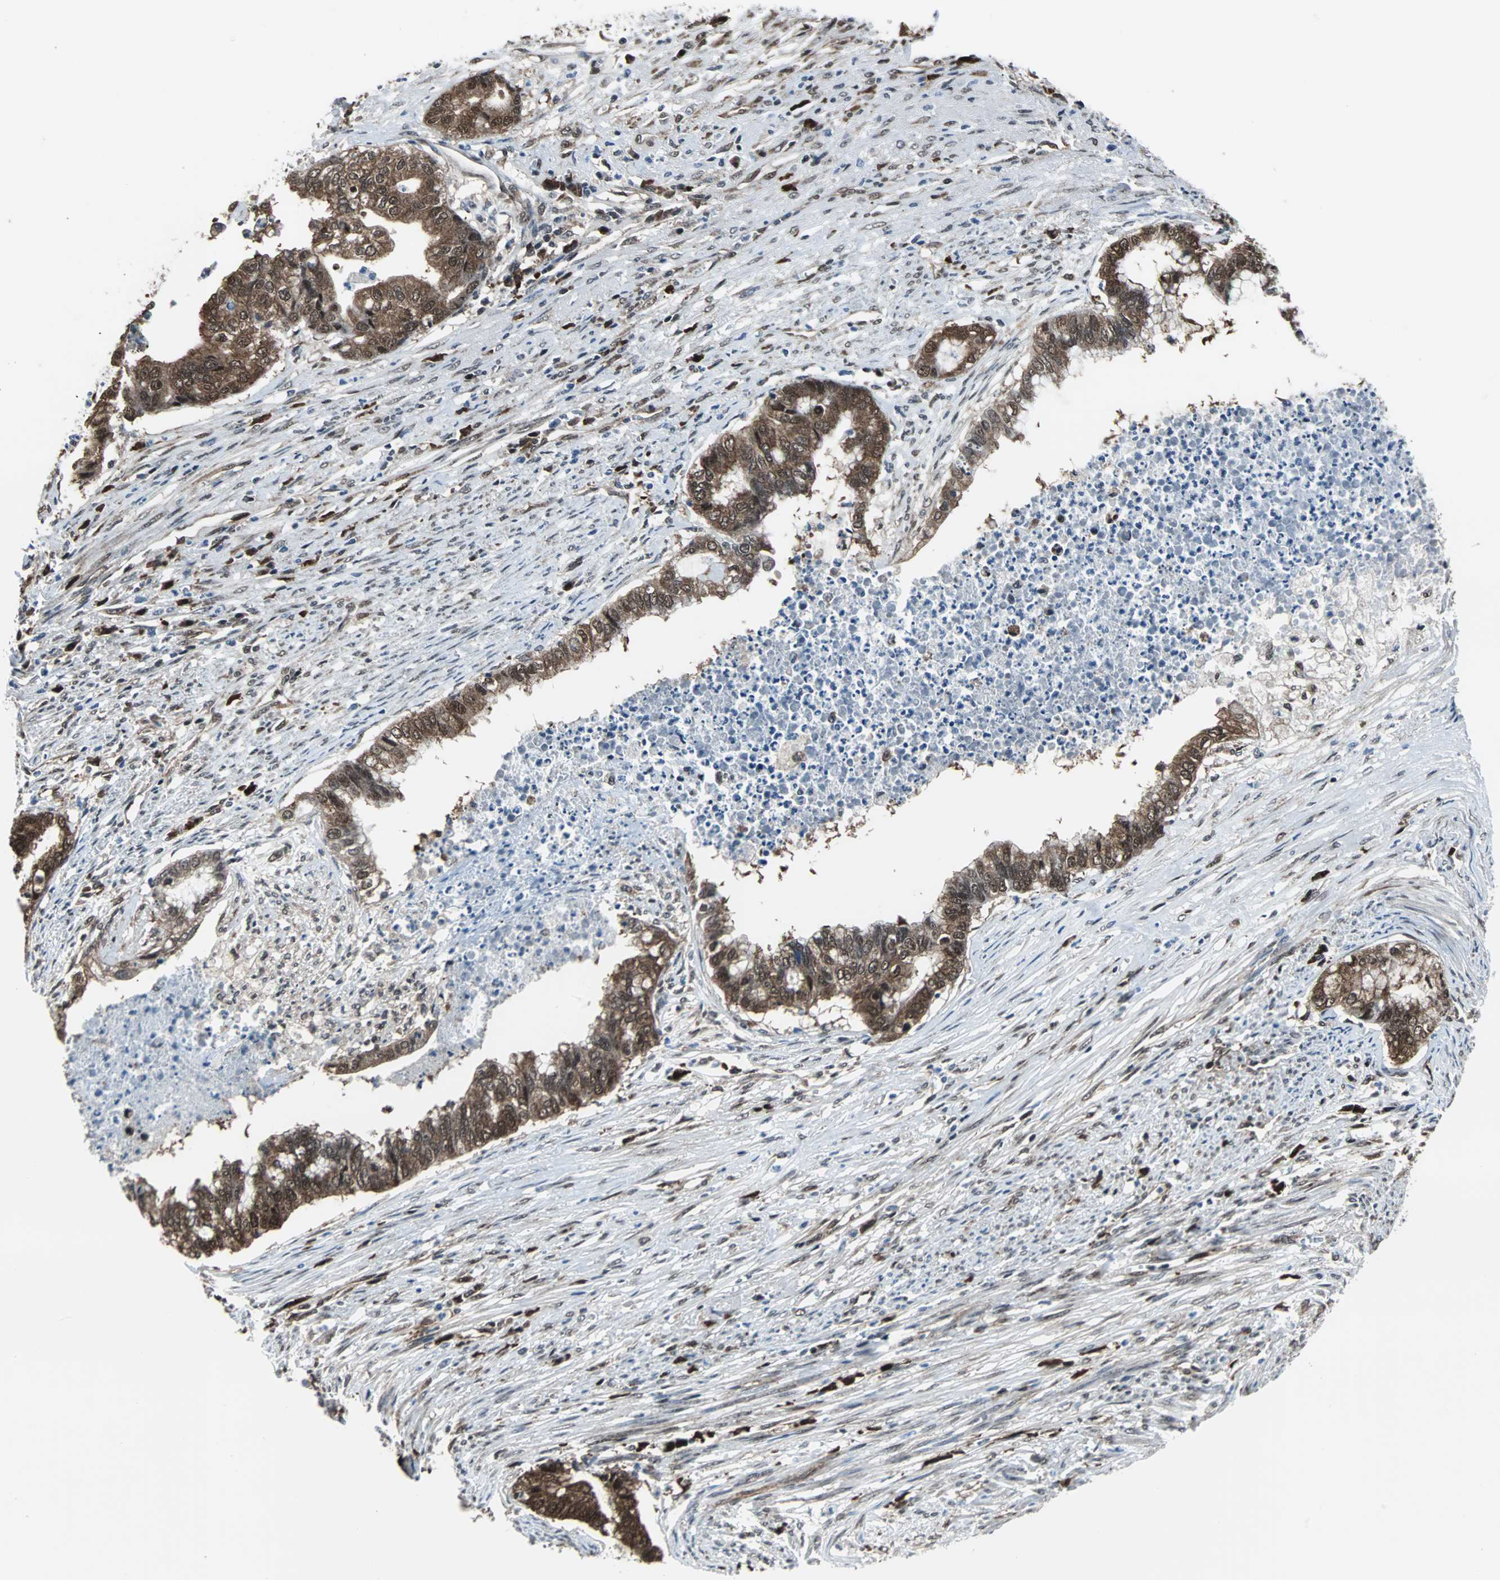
{"staining": {"intensity": "moderate", "quantity": ">75%", "location": "cytoplasmic/membranous,nuclear"}, "tissue": "endometrial cancer", "cell_type": "Tumor cells", "image_type": "cancer", "snomed": [{"axis": "morphology", "description": "Adenocarcinoma, NOS"}, {"axis": "topography", "description": "Endometrium"}], "caption": "Endometrial adenocarcinoma tissue shows moderate cytoplasmic/membranous and nuclear positivity in about >75% of tumor cells", "gene": "VCP", "patient": {"sex": "female", "age": 79}}